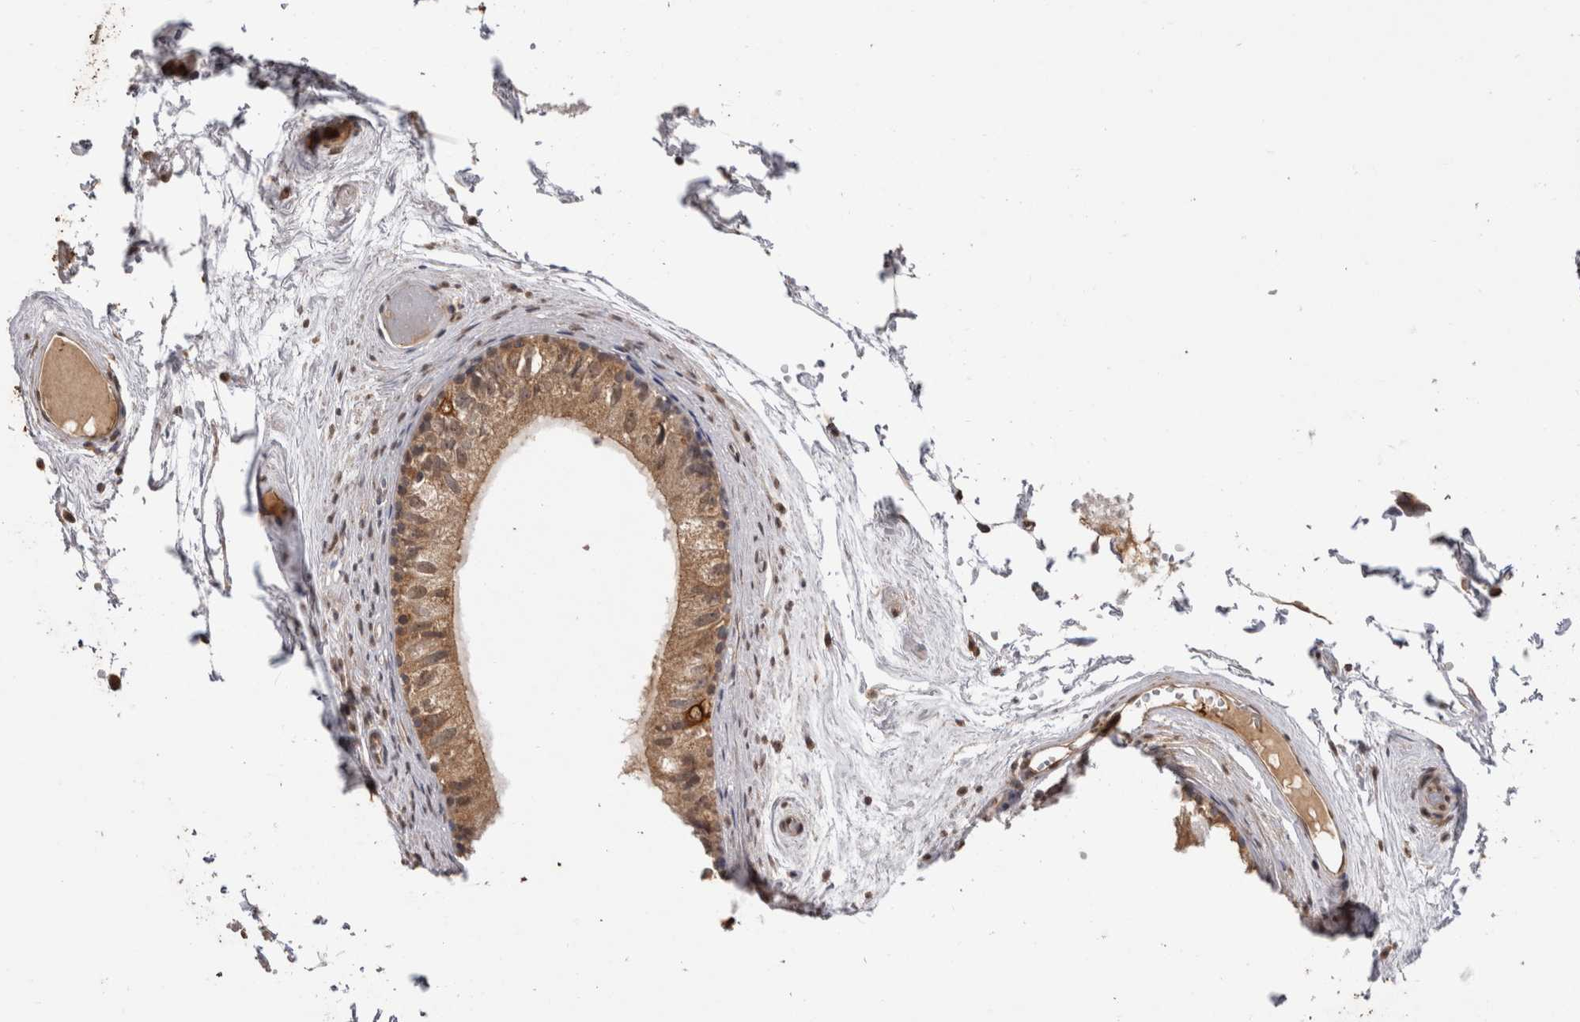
{"staining": {"intensity": "moderate", "quantity": ">75%", "location": "cytoplasmic/membranous"}, "tissue": "epididymis", "cell_type": "Glandular cells", "image_type": "normal", "snomed": [{"axis": "morphology", "description": "Normal tissue, NOS"}, {"axis": "topography", "description": "Epididymis"}], "caption": "Brown immunohistochemical staining in normal human epididymis exhibits moderate cytoplasmic/membranous positivity in about >75% of glandular cells.", "gene": "PAK4", "patient": {"sex": "male", "age": 79}}